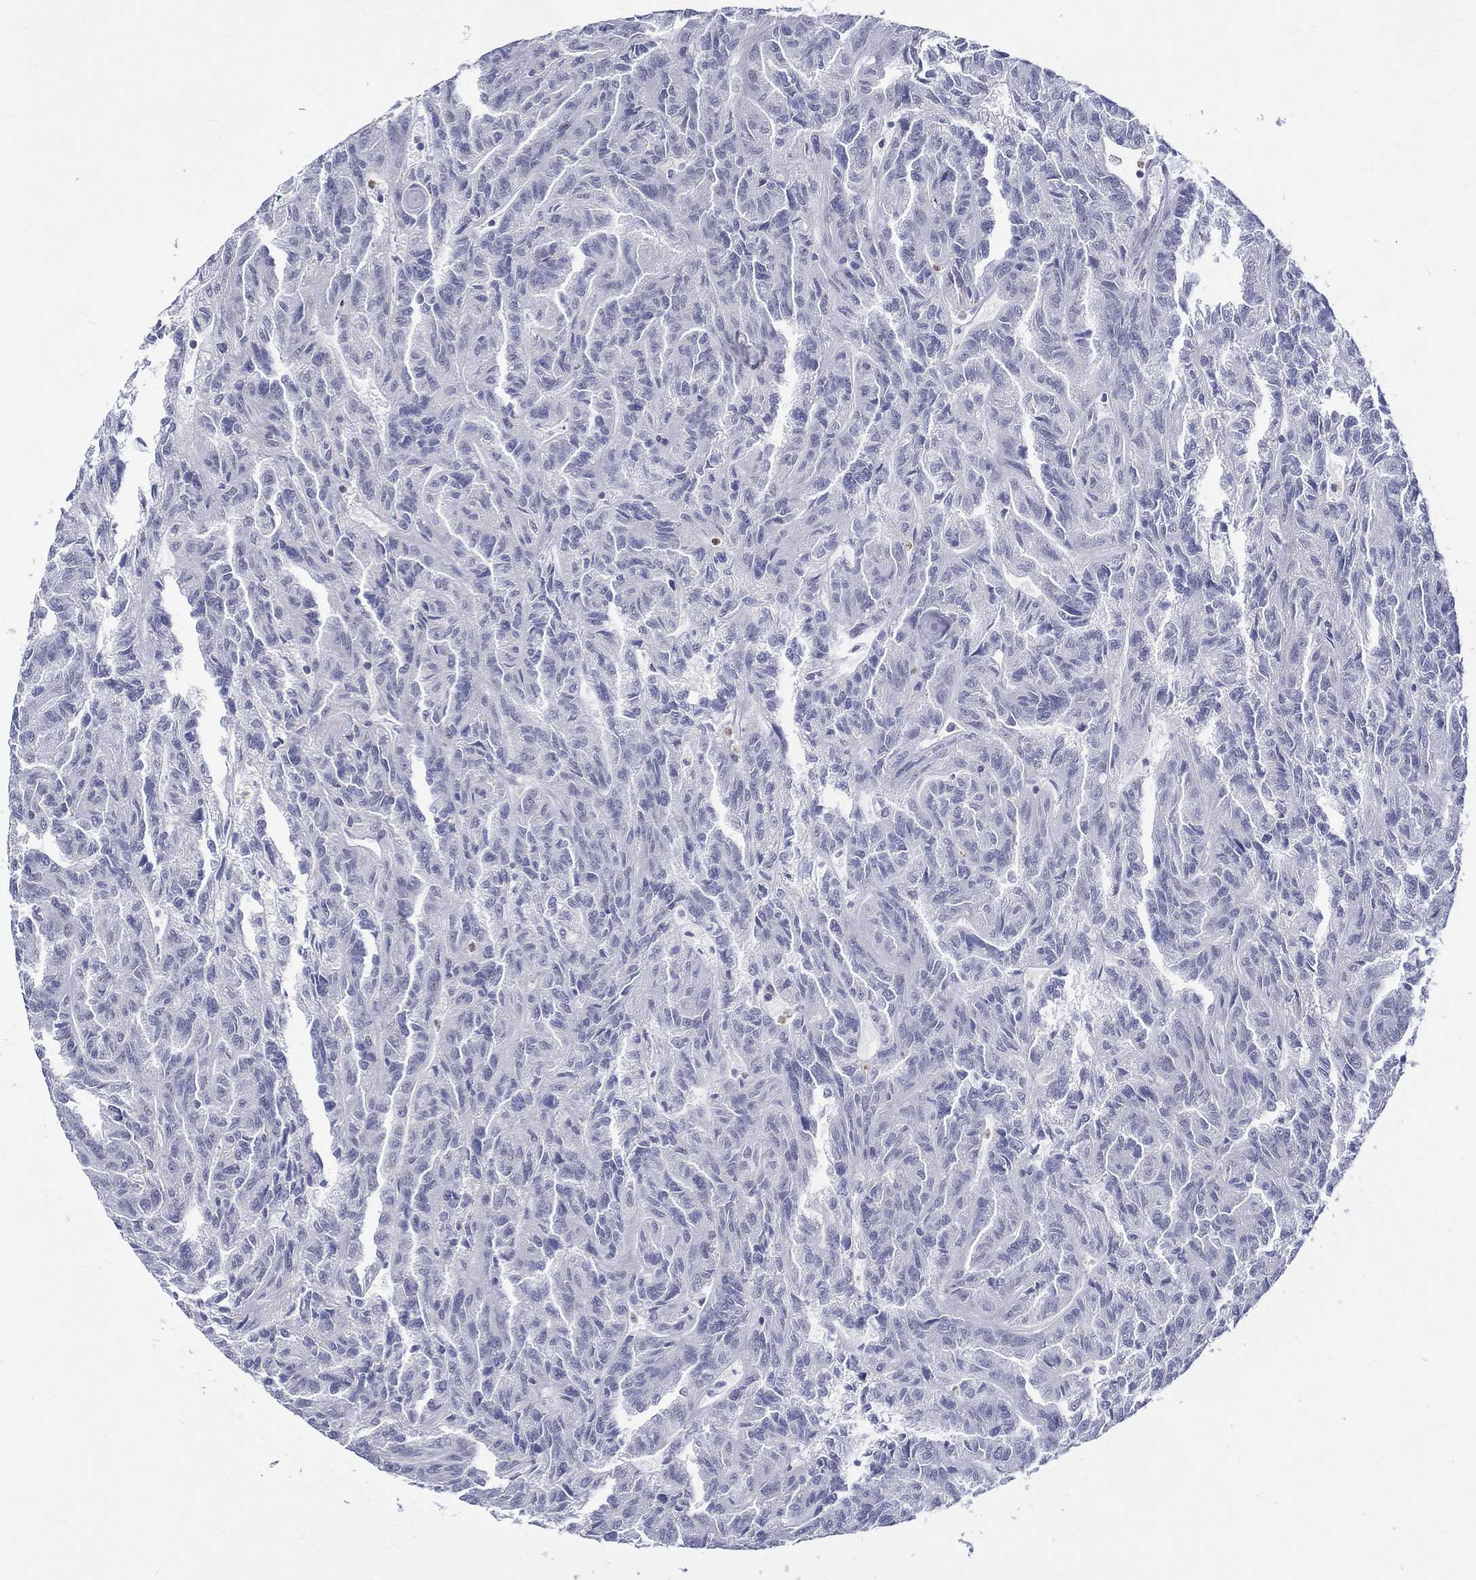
{"staining": {"intensity": "negative", "quantity": "none", "location": "none"}, "tissue": "renal cancer", "cell_type": "Tumor cells", "image_type": "cancer", "snomed": [{"axis": "morphology", "description": "Adenocarcinoma, NOS"}, {"axis": "topography", "description": "Kidney"}], "caption": "A photomicrograph of human adenocarcinoma (renal) is negative for staining in tumor cells.", "gene": "ST6GALNAC1", "patient": {"sex": "male", "age": 79}}